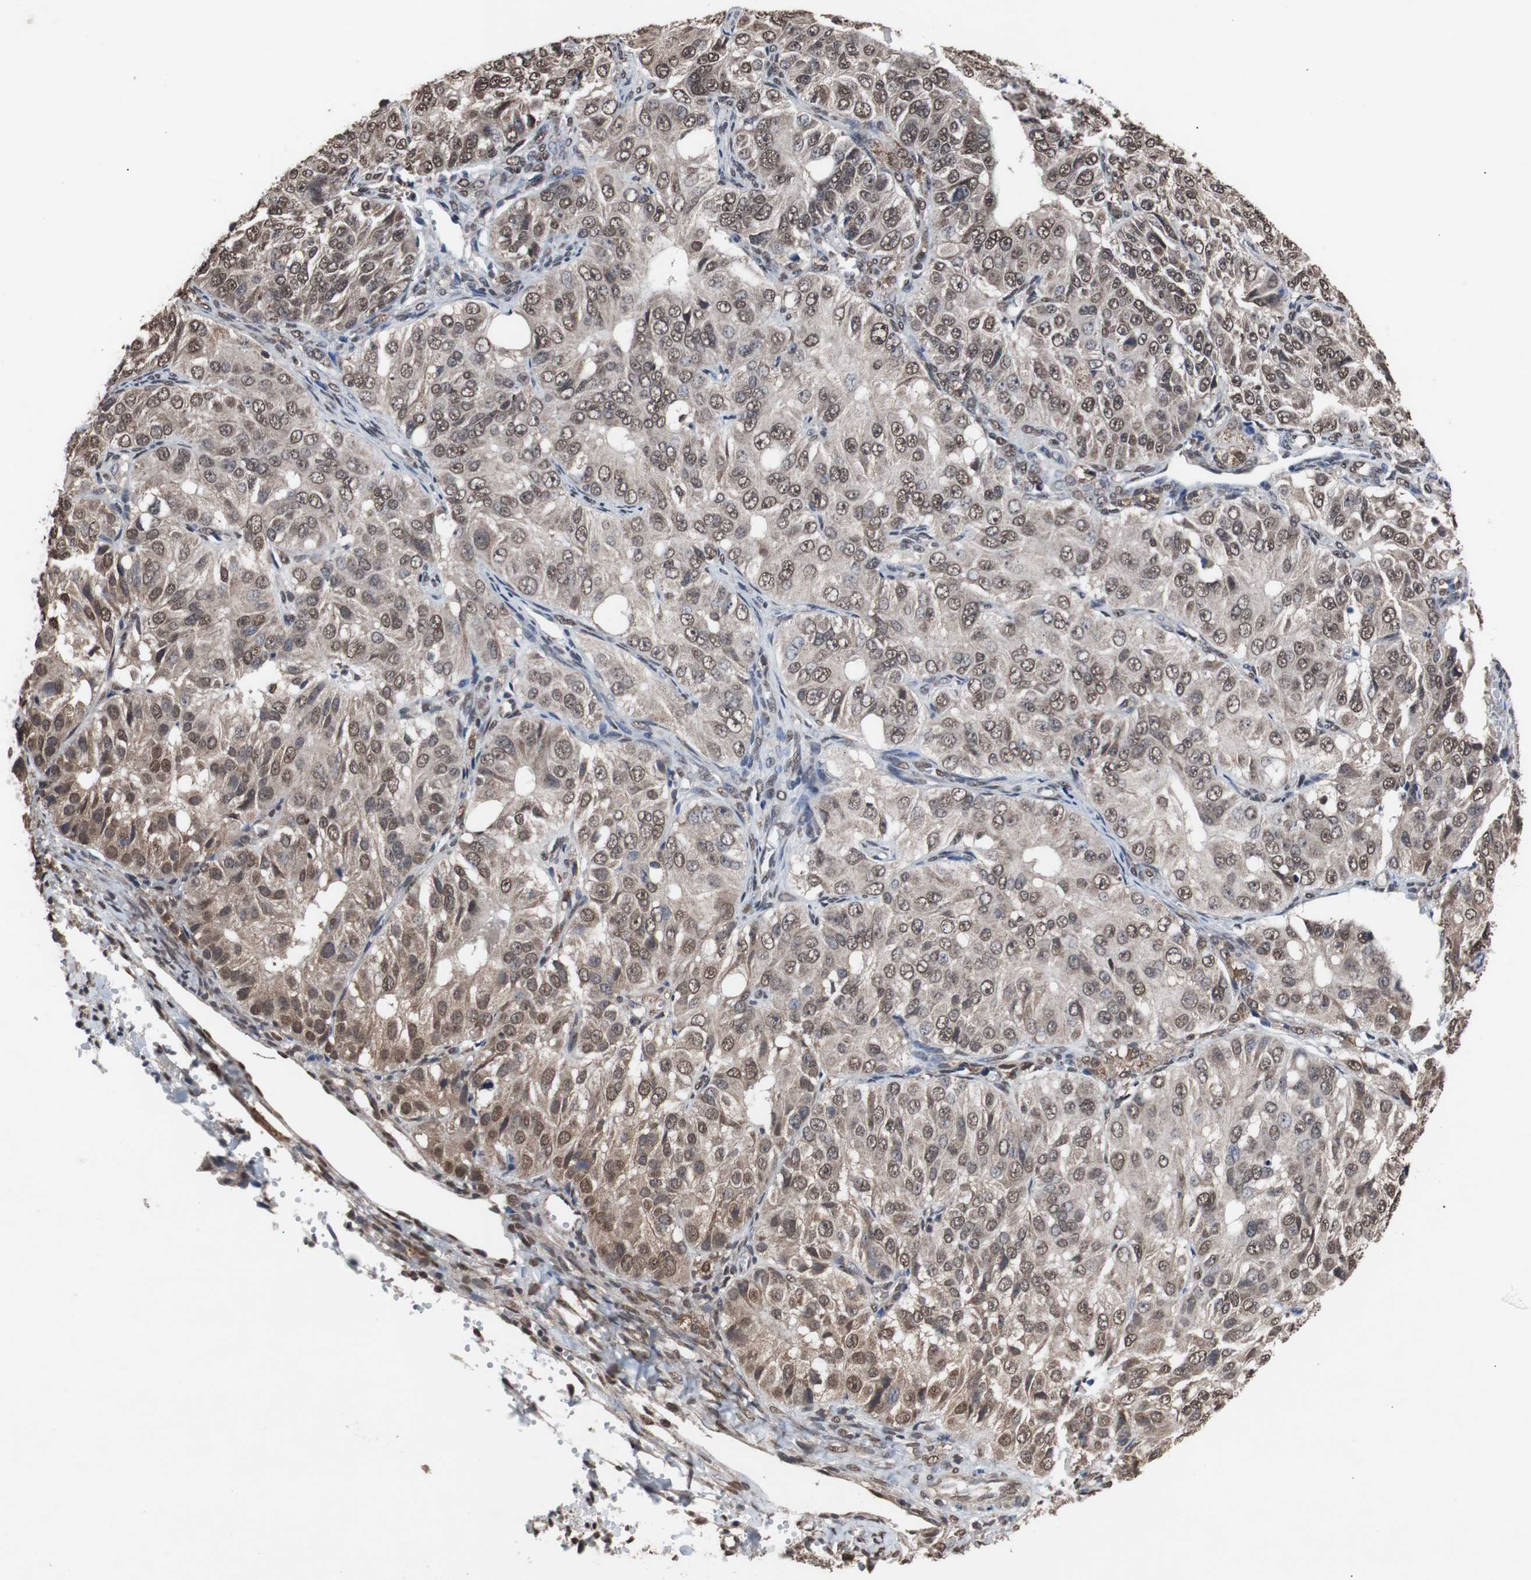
{"staining": {"intensity": "moderate", "quantity": ">75%", "location": "cytoplasmic/membranous,nuclear"}, "tissue": "ovarian cancer", "cell_type": "Tumor cells", "image_type": "cancer", "snomed": [{"axis": "morphology", "description": "Carcinoma, endometroid"}, {"axis": "topography", "description": "Ovary"}], "caption": "Ovarian cancer (endometroid carcinoma) was stained to show a protein in brown. There is medium levels of moderate cytoplasmic/membranous and nuclear staining in approximately >75% of tumor cells. (Brightfield microscopy of DAB IHC at high magnification).", "gene": "MED27", "patient": {"sex": "female", "age": 51}}